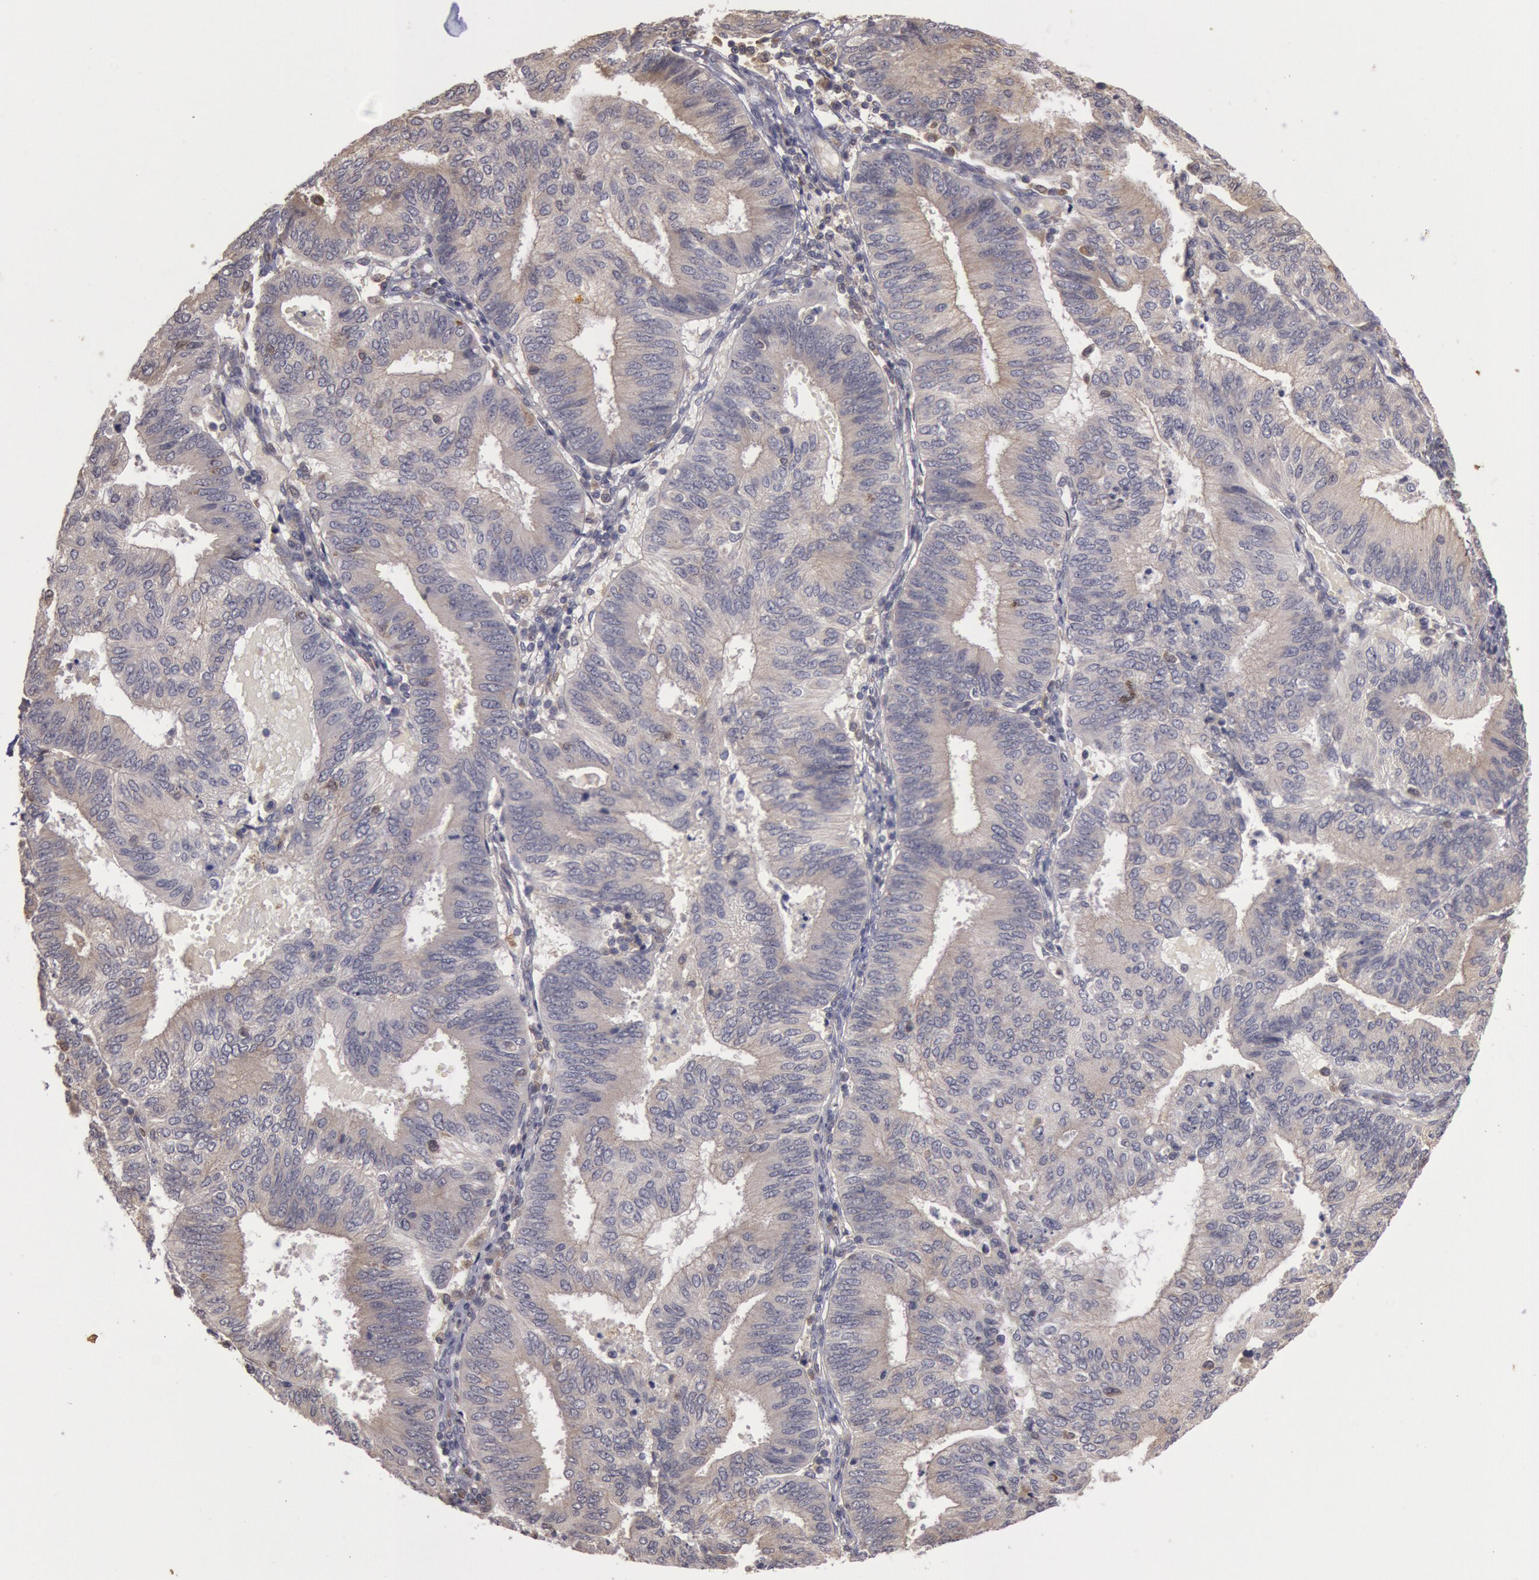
{"staining": {"intensity": "negative", "quantity": "none", "location": "none"}, "tissue": "endometrial cancer", "cell_type": "Tumor cells", "image_type": "cancer", "snomed": [{"axis": "morphology", "description": "Adenocarcinoma, NOS"}, {"axis": "topography", "description": "Endometrium"}], "caption": "This micrograph is of adenocarcinoma (endometrial) stained with immunohistochemistry to label a protein in brown with the nuclei are counter-stained blue. There is no staining in tumor cells.", "gene": "PLA2G6", "patient": {"sex": "female", "age": 55}}